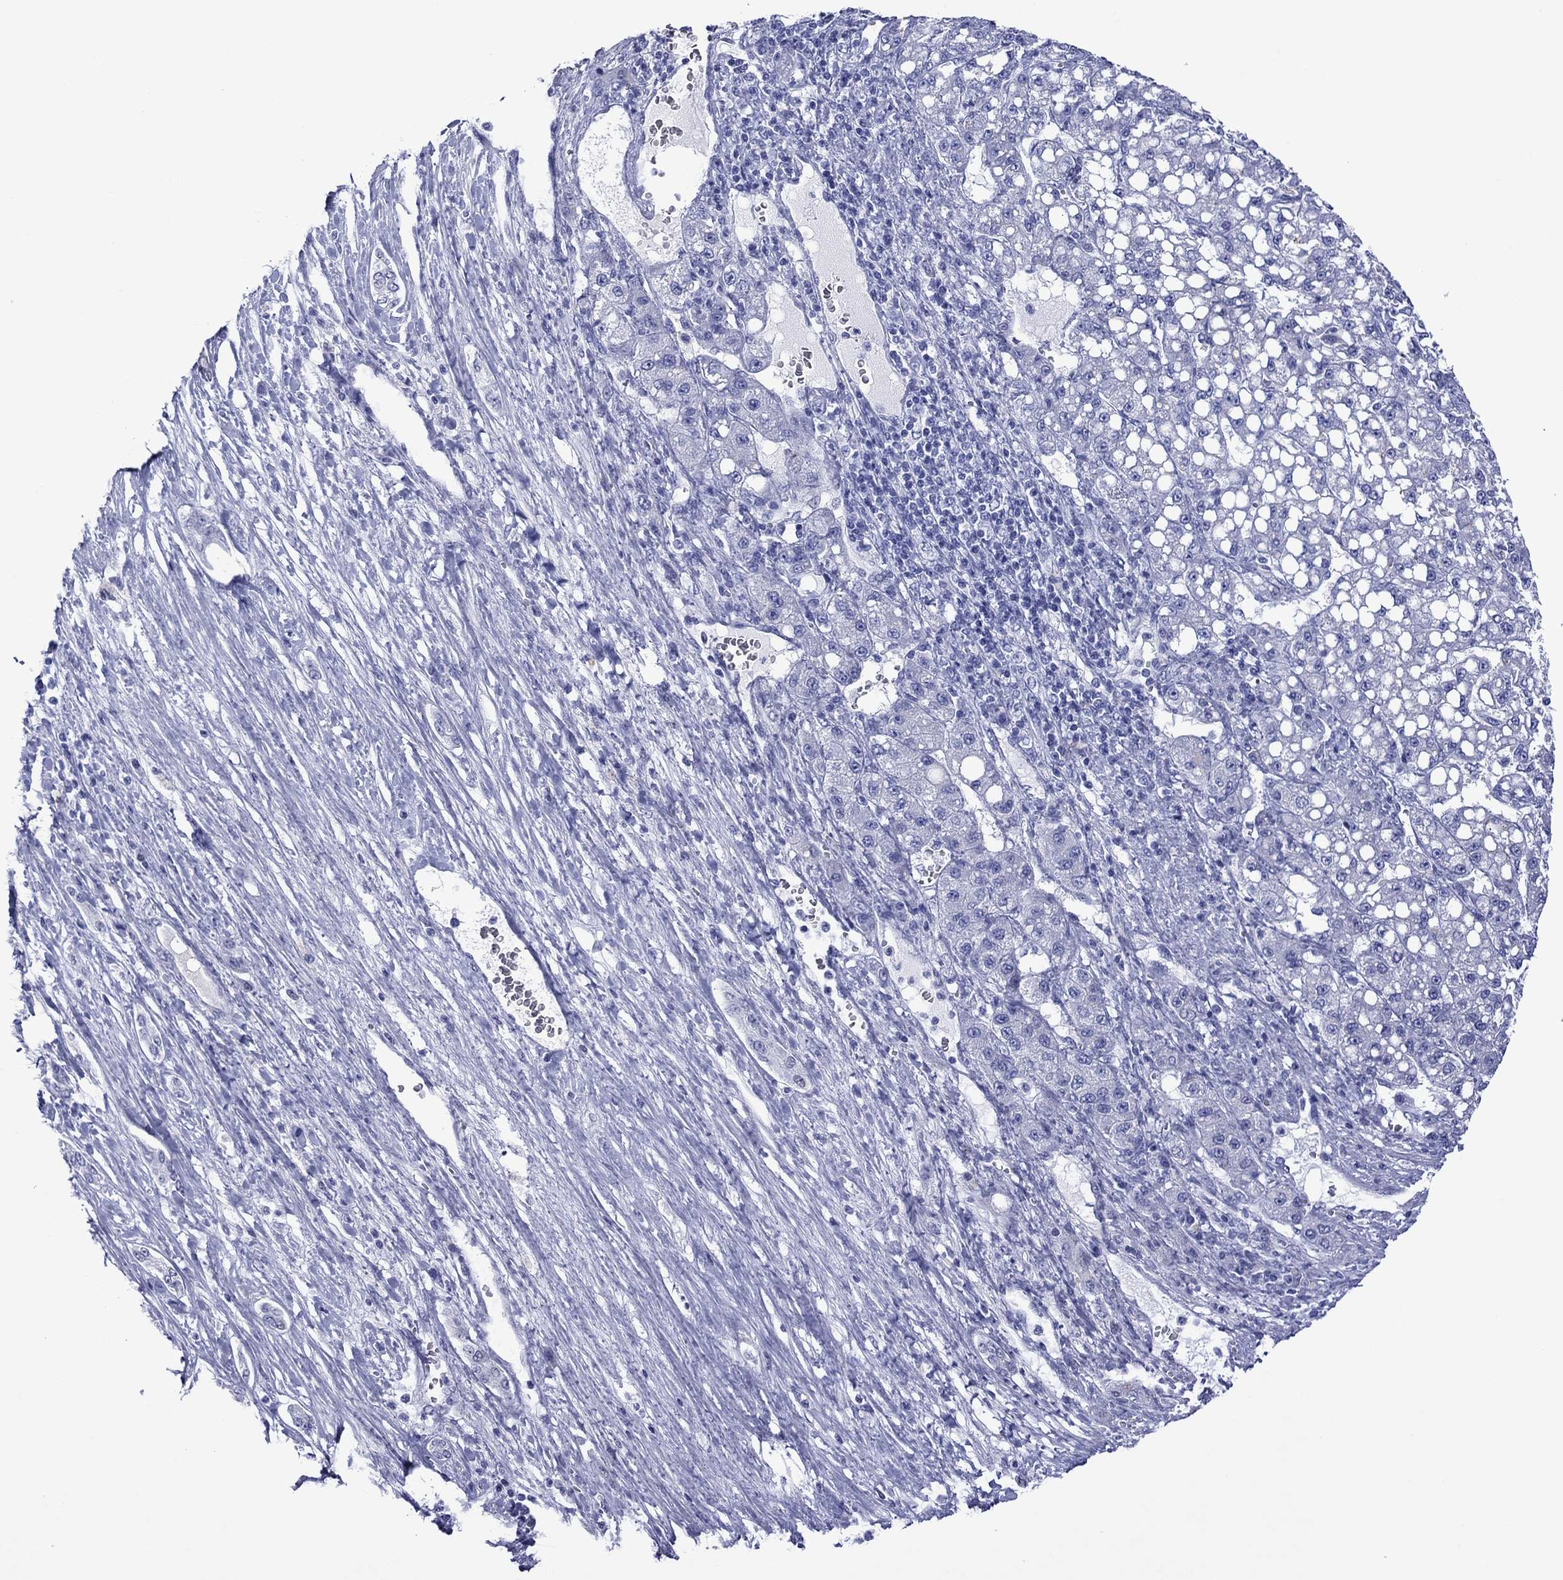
{"staining": {"intensity": "negative", "quantity": "none", "location": "none"}, "tissue": "liver cancer", "cell_type": "Tumor cells", "image_type": "cancer", "snomed": [{"axis": "morphology", "description": "Carcinoma, Hepatocellular, NOS"}, {"axis": "topography", "description": "Liver"}], "caption": "Liver hepatocellular carcinoma was stained to show a protein in brown. There is no significant expression in tumor cells. Brightfield microscopy of IHC stained with DAB (3,3'-diaminobenzidine) (brown) and hematoxylin (blue), captured at high magnification.", "gene": "PIWIL1", "patient": {"sex": "female", "age": 65}}